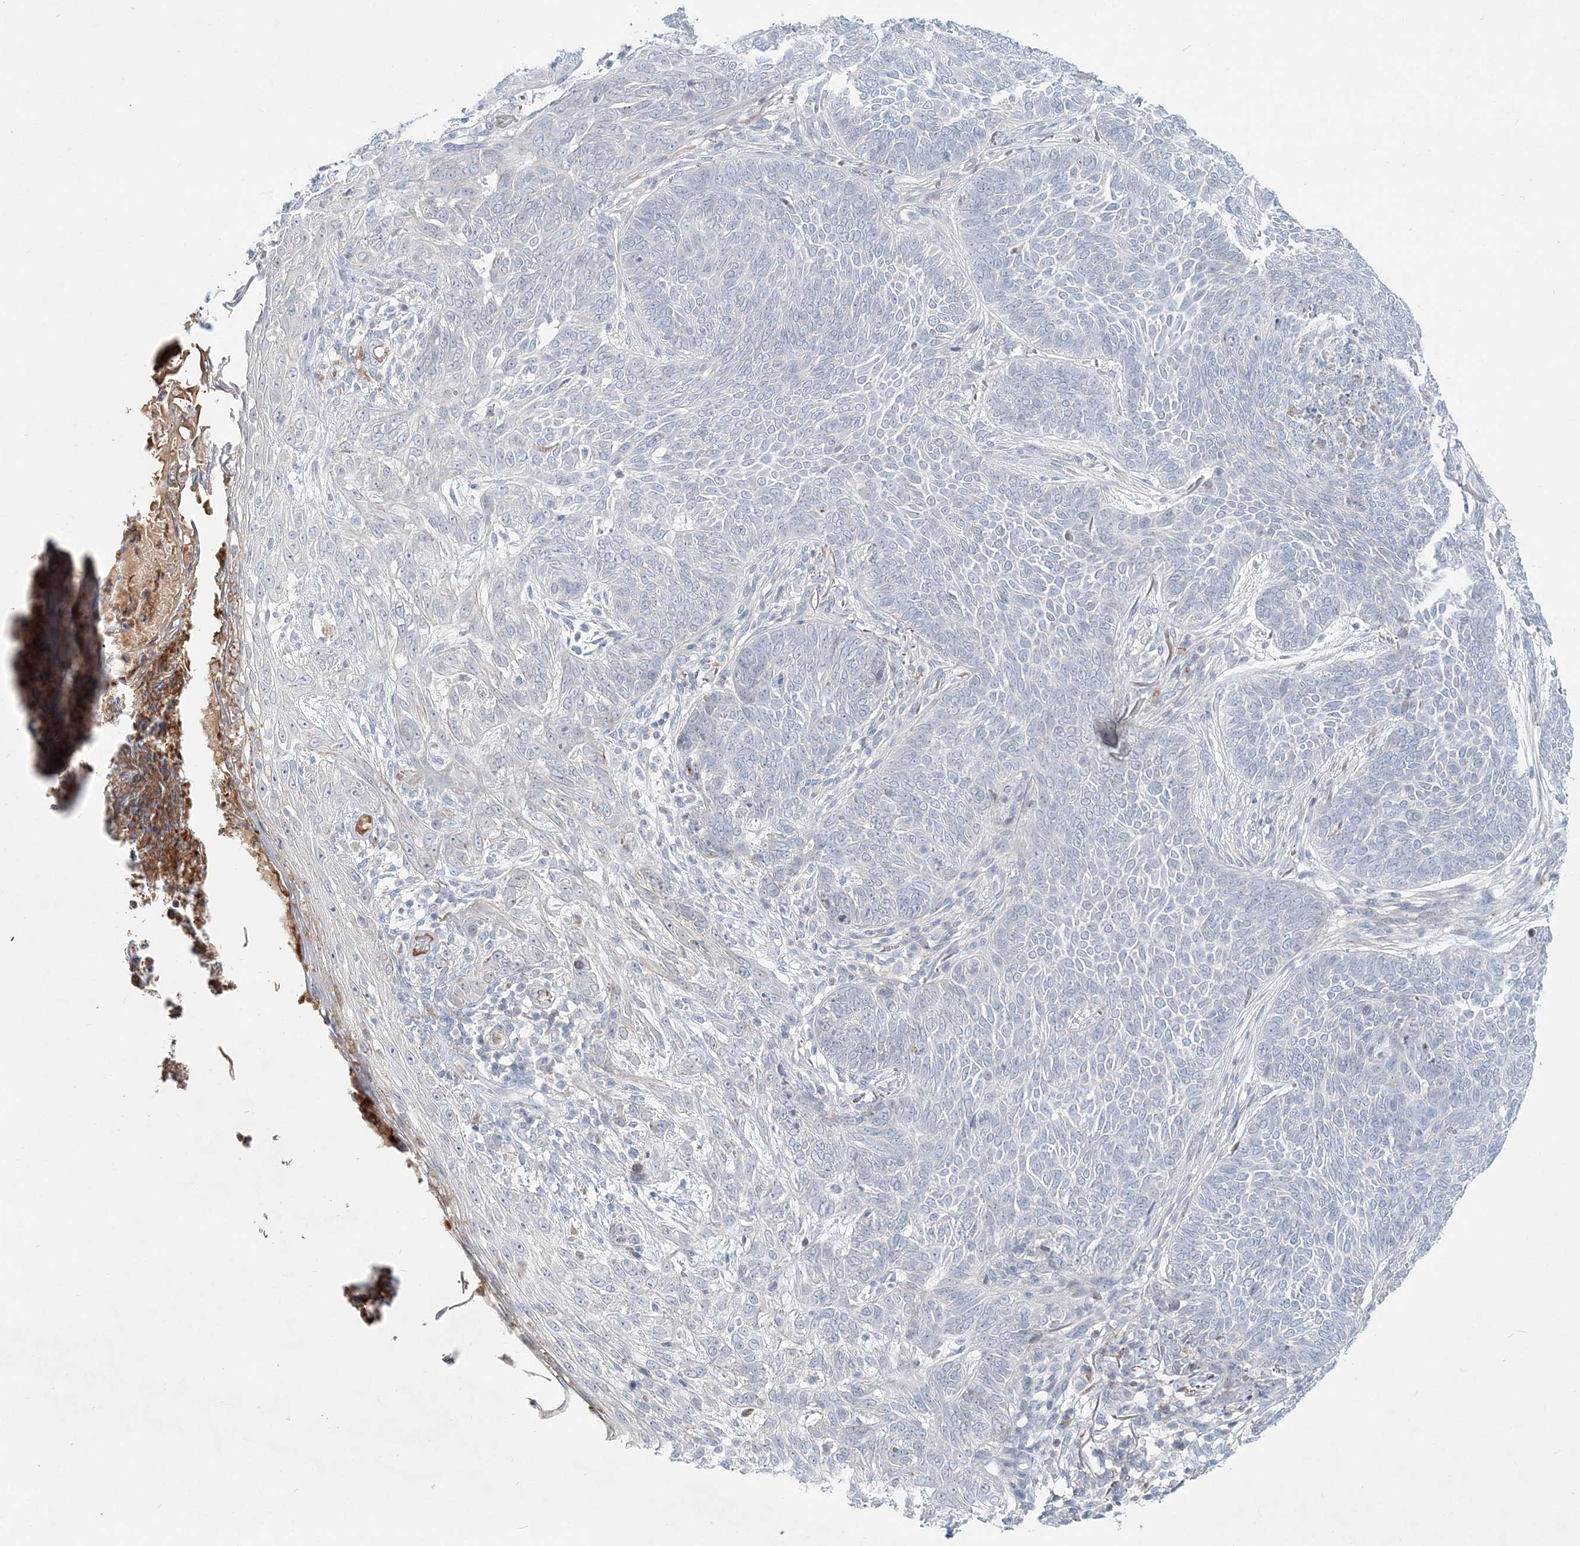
{"staining": {"intensity": "negative", "quantity": "none", "location": "none"}, "tissue": "skin cancer", "cell_type": "Tumor cells", "image_type": "cancer", "snomed": [{"axis": "morphology", "description": "Basal cell carcinoma"}, {"axis": "topography", "description": "Skin"}], "caption": "Photomicrograph shows no protein positivity in tumor cells of skin cancer tissue. The staining is performed using DAB brown chromogen with nuclei counter-stained in using hematoxylin.", "gene": "DNAH5", "patient": {"sex": "male", "age": 85}}